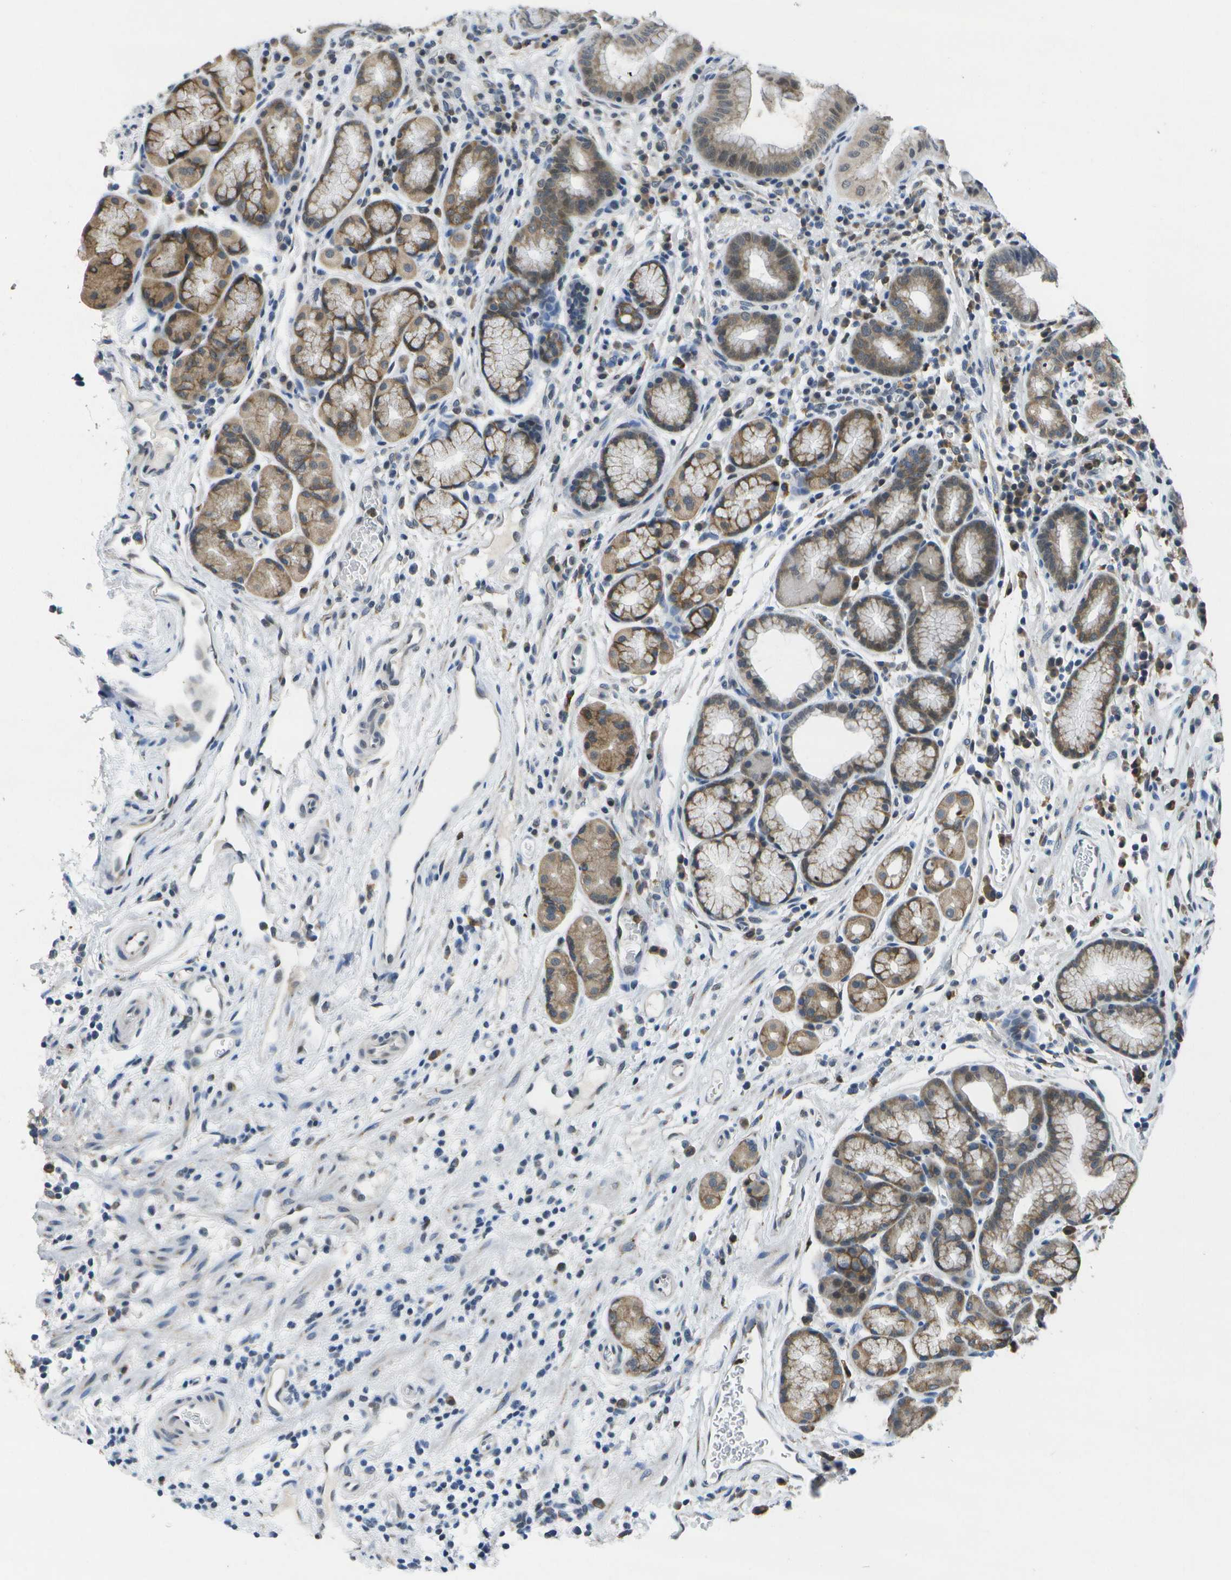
{"staining": {"intensity": "moderate", "quantity": ">75%", "location": "cytoplasmic/membranous"}, "tissue": "stomach", "cell_type": "Glandular cells", "image_type": "normal", "snomed": [{"axis": "morphology", "description": "Normal tissue, NOS"}, {"axis": "morphology", "description": "Carcinoid, malignant, NOS"}, {"axis": "topography", "description": "Stomach, upper"}], "caption": "DAB immunohistochemical staining of benign human stomach displays moderate cytoplasmic/membranous protein positivity in approximately >75% of glandular cells.", "gene": "DSE", "patient": {"sex": "male", "age": 39}}